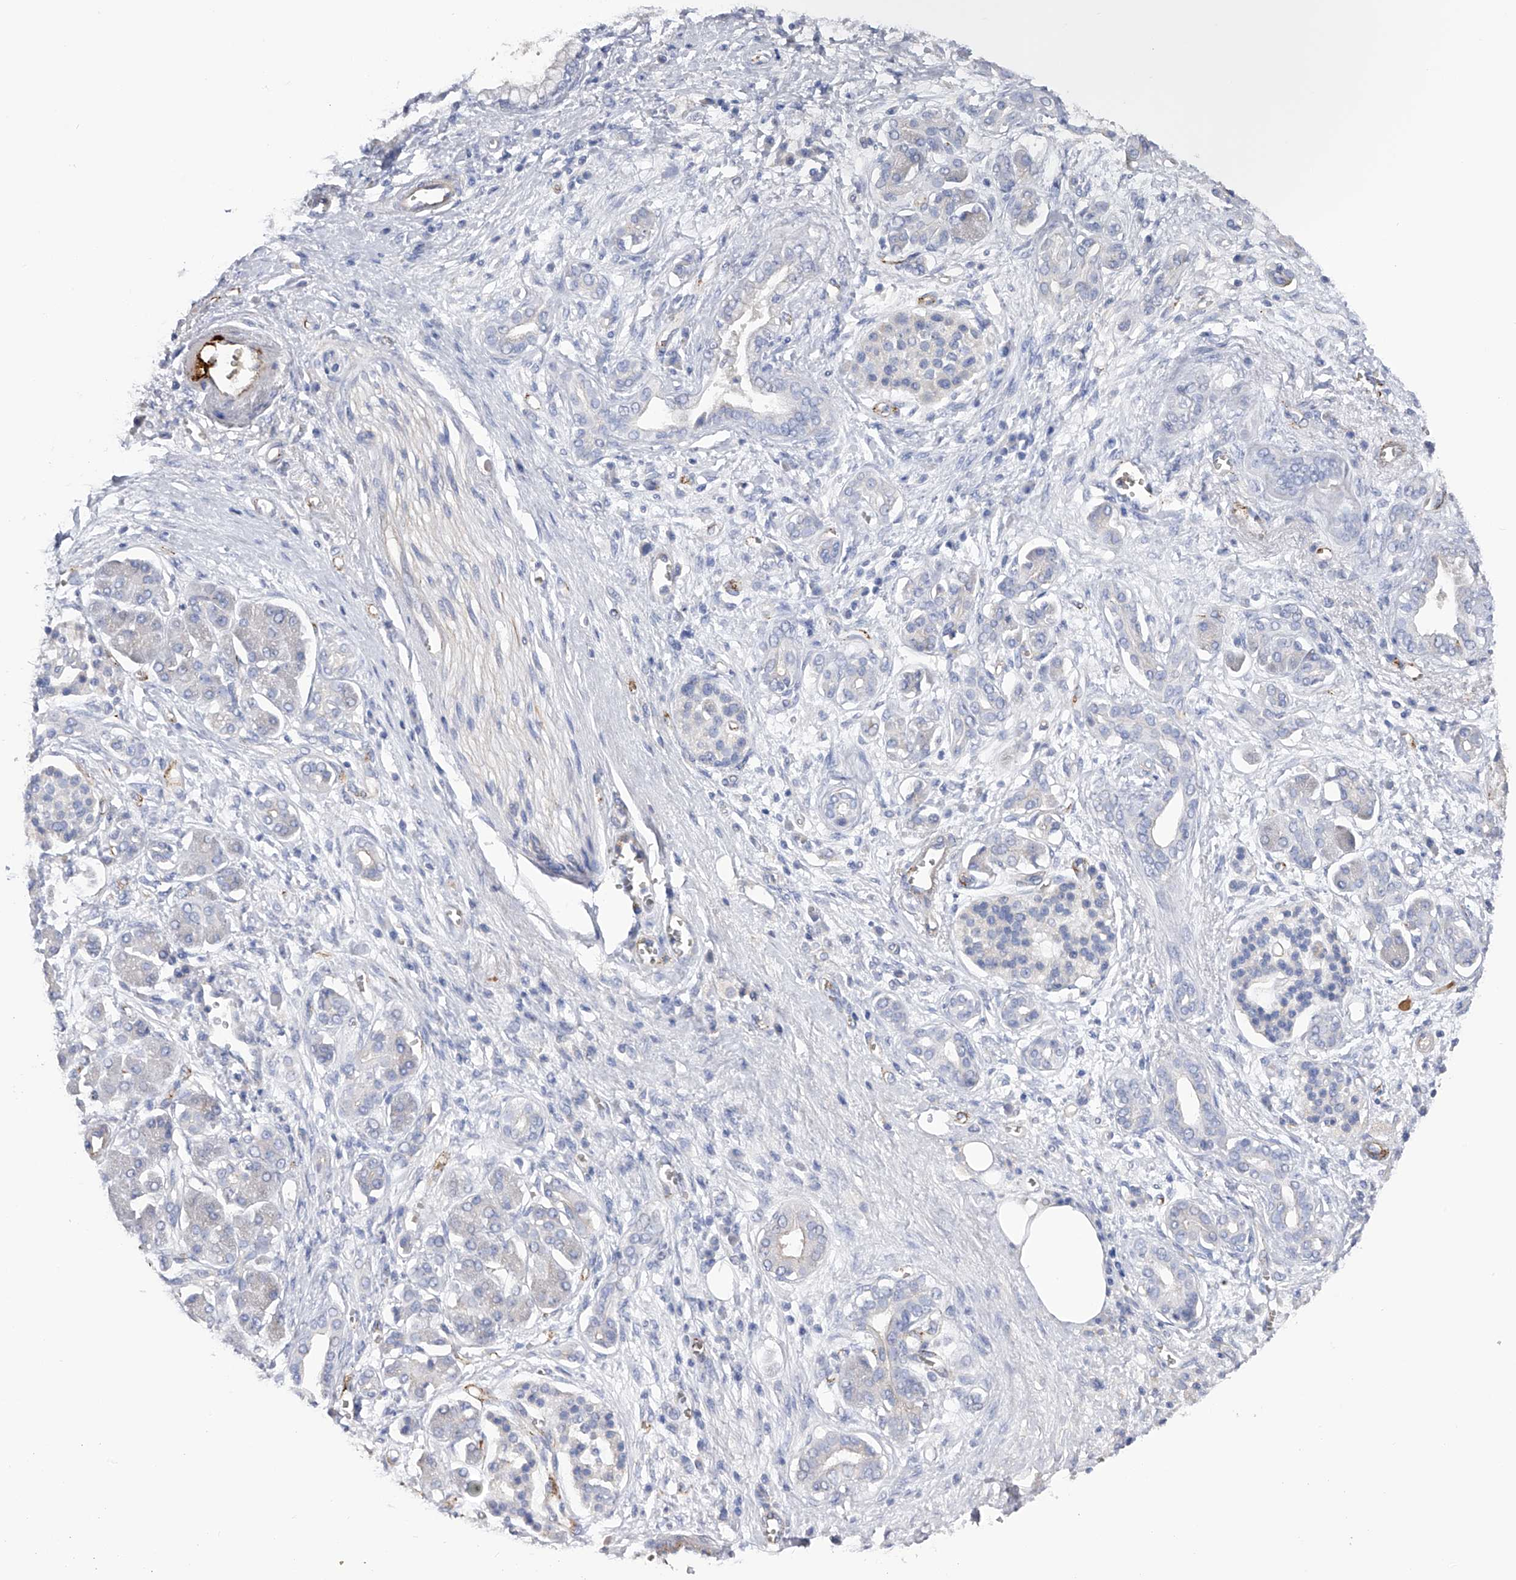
{"staining": {"intensity": "negative", "quantity": "none", "location": "none"}, "tissue": "pancreatic cancer", "cell_type": "Tumor cells", "image_type": "cancer", "snomed": [{"axis": "morphology", "description": "Adenocarcinoma, NOS"}, {"axis": "topography", "description": "Pancreas"}], "caption": "A high-resolution image shows immunohistochemistry (IHC) staining of pancreatic cancer (adenocarcinoma), which reveals no significant positivity in tumor cells.", "gene": "RWDD2A", "patient": {"sex": "male", "age": 78}}